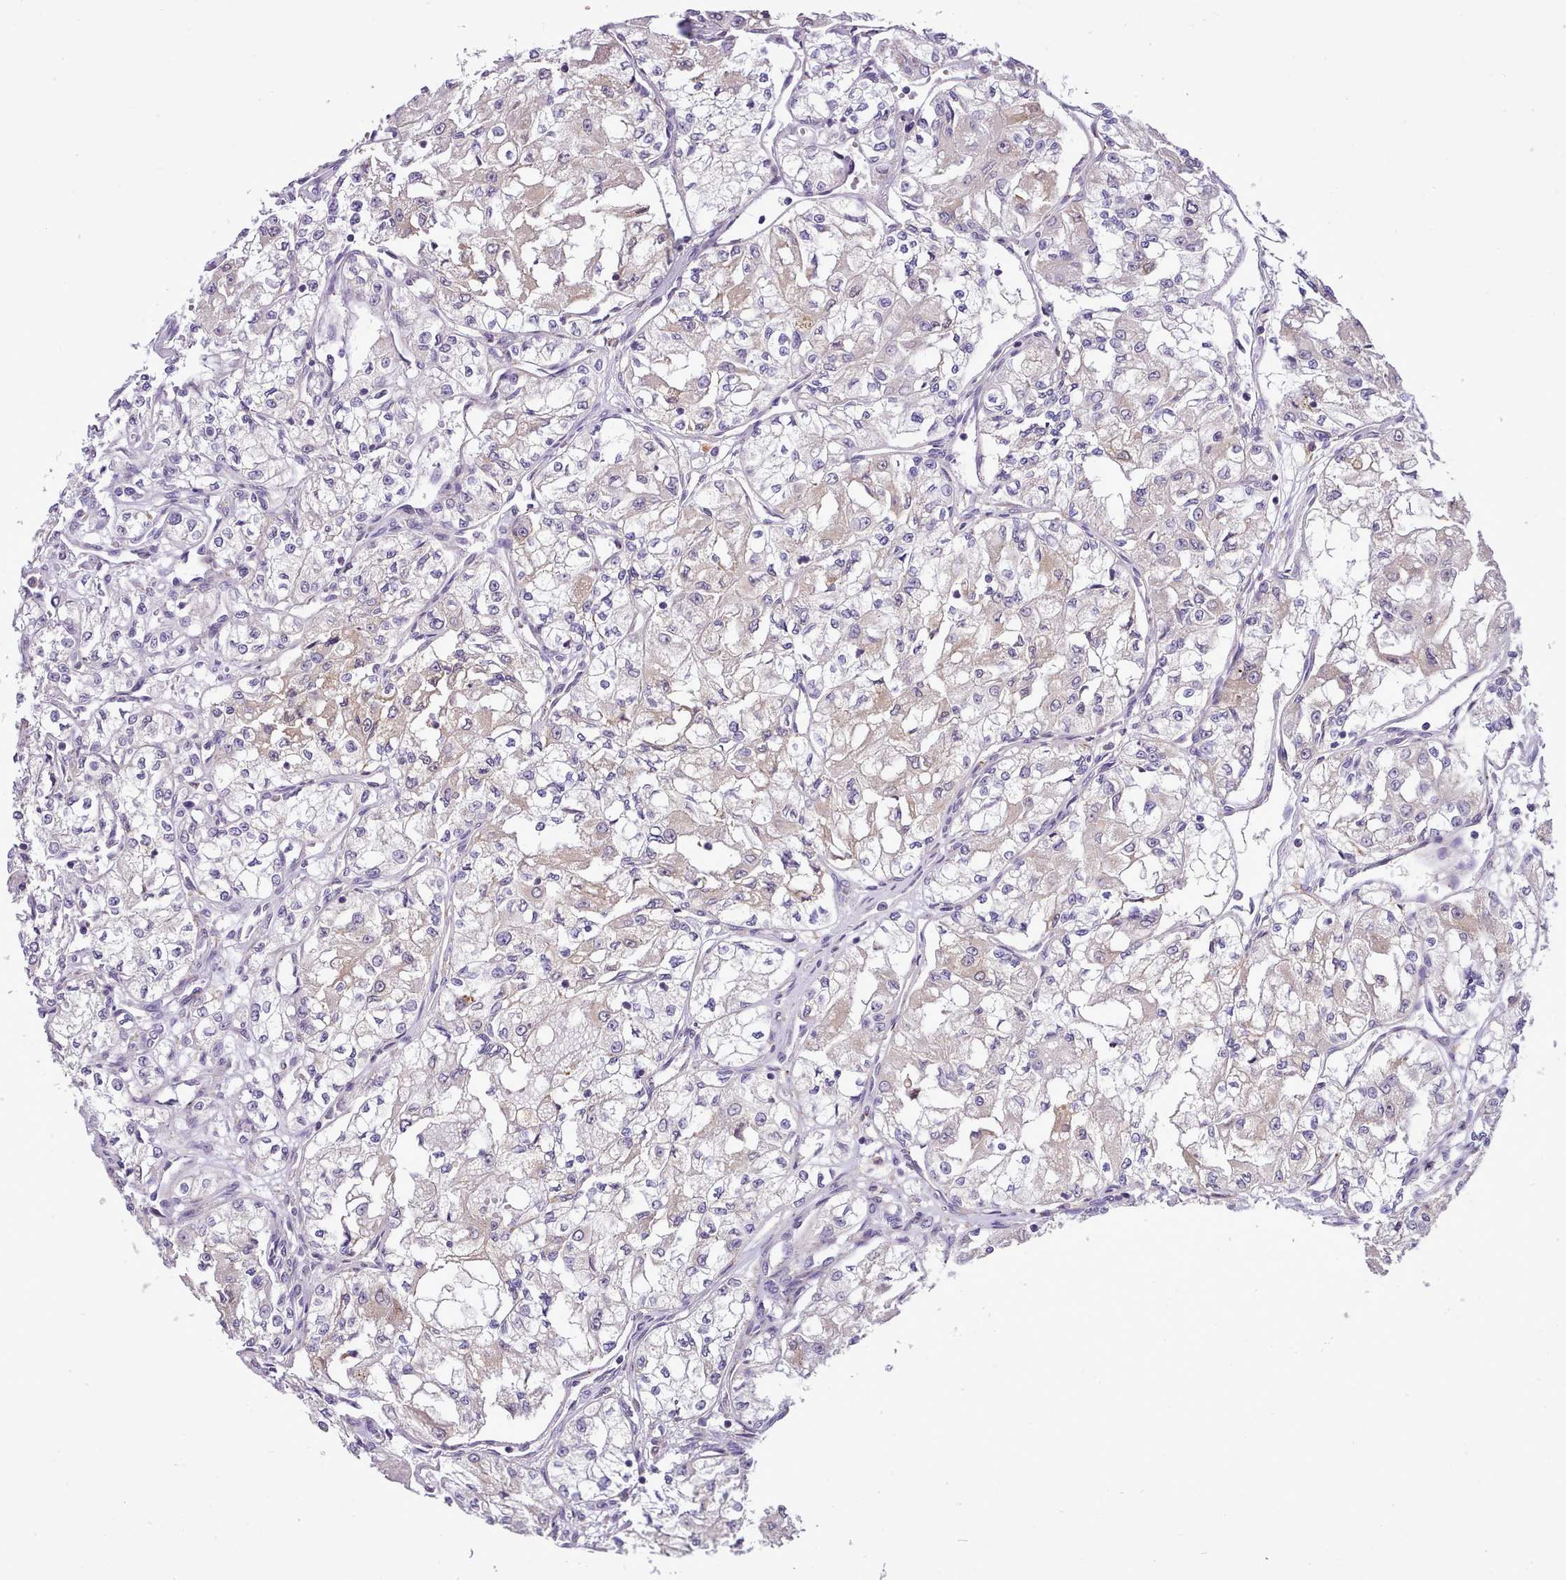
{"staining": {"intensity": "weak", "quantity": "<25%", "location": "cytoplasmic/membranous"}, "tissue": "renal cancer", "cell_type": "Tumor cells", "image_type": "cancer", "snomed": [{"axis": "morphology", "description": "Adenocarcinoma, NOS"}, {"axis": "topography", "description": "Kidney"}], "caption": "High magnification brightfield microscopy of renal cancer stained with DAB (3,3'-diaminobenzidine) (brown) and counterstained with hematoxylin (blue): tumor cells show no significant positivity.", "gene": "FAM83E", "patient": {"sex": "male", "age": 59}}